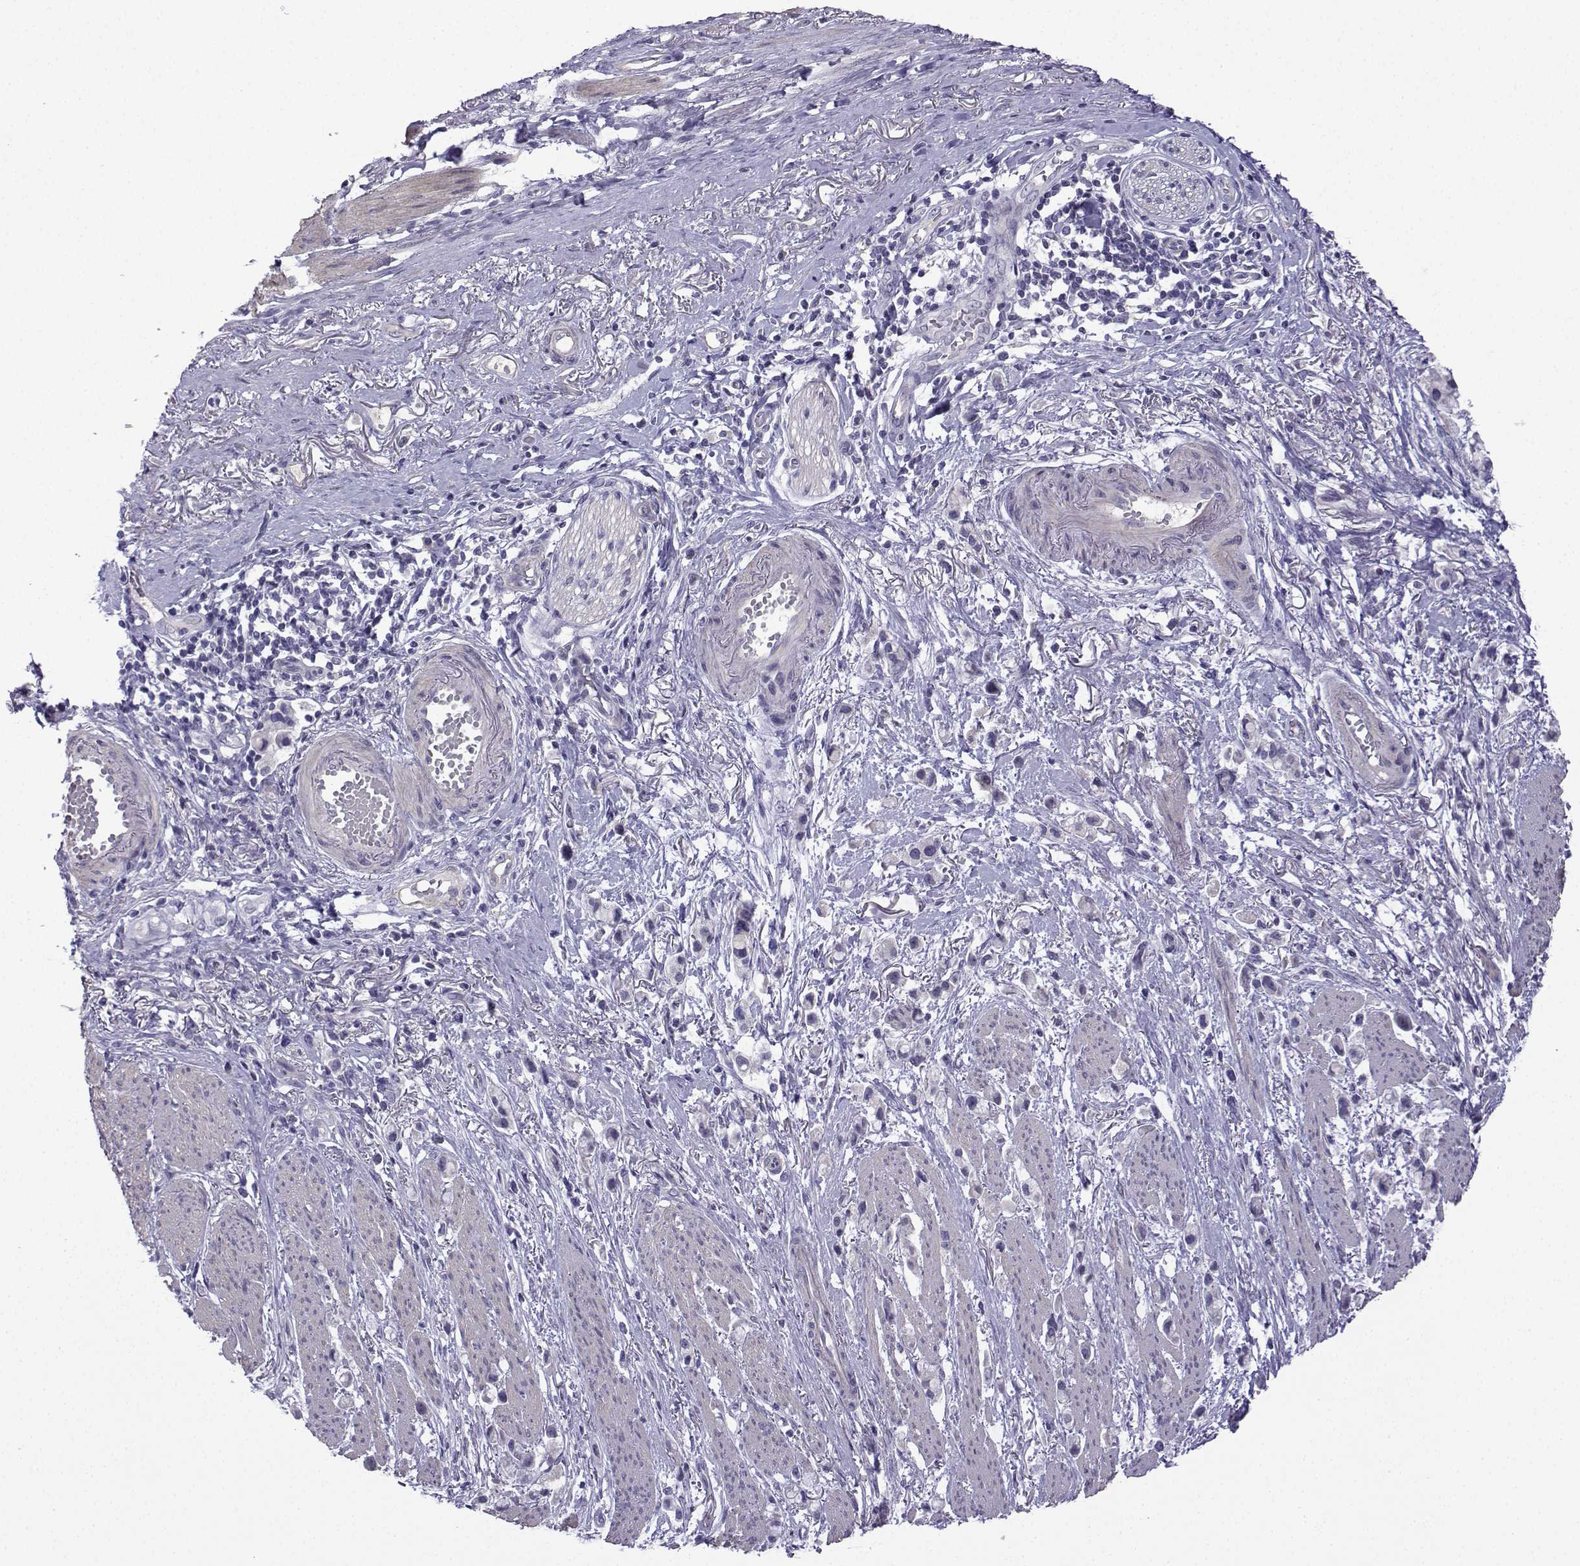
{"staining": {"intensity": "negative", "quantity": "none", "location": "none"}, "tissue": "stomach cancer", "cell_type": "Tumor cells", "image_type": "cancer", "snomed": [{"axis": "morphology", "description": "Adenocarcinoma, NOS"}, {"axis": "topography", "description": "Stomach"}], "caption": "This is an immunohistochemistry (IHC) photomicrograph of stomach cancer (adenocarcinoma). There is no positivity in tumor cells.", "gene": "SPACA7", "patient": {"sex": "female", "age": 81}}